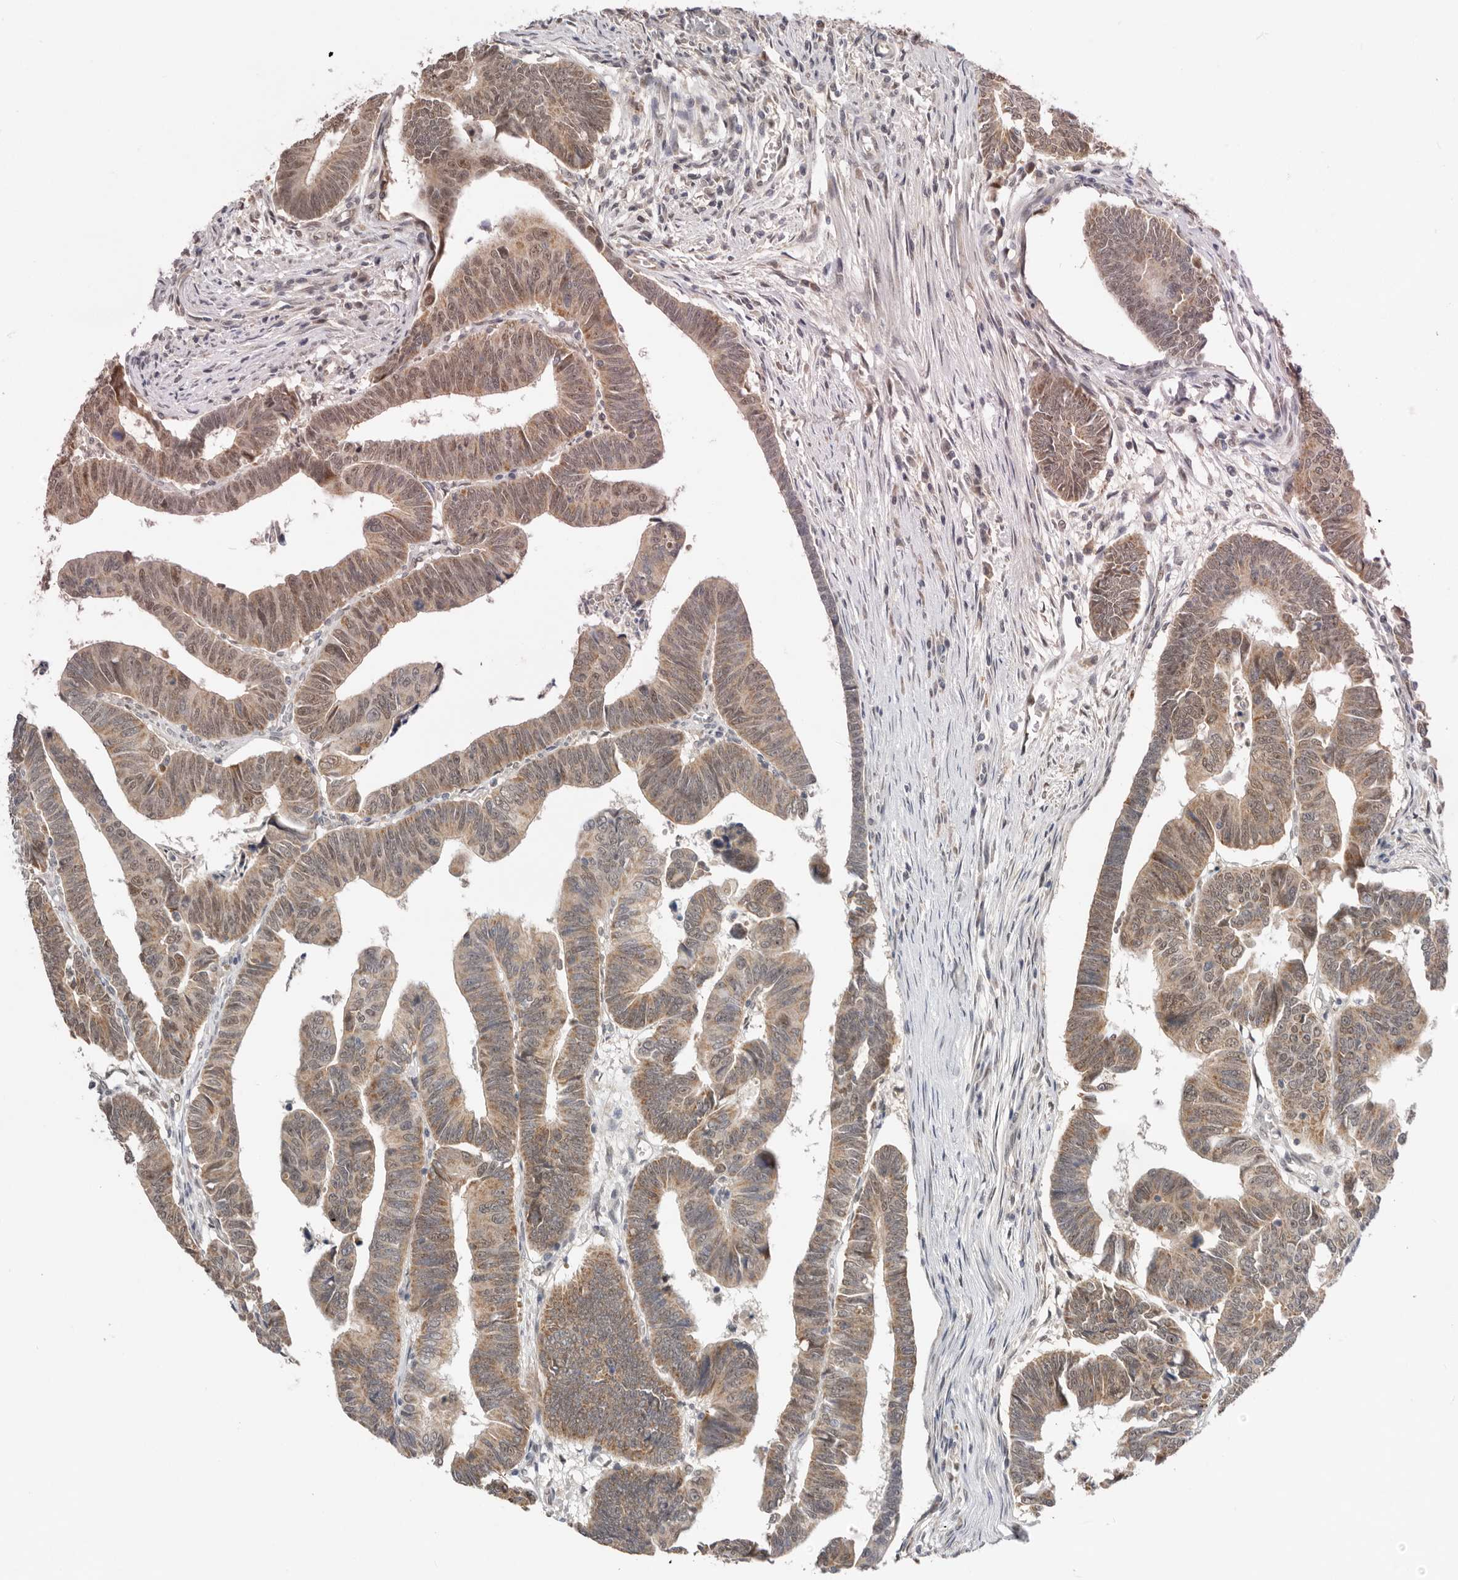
{"staining": {"intensity": "moderate", "quantity": ">75%", "location": "cytoplasmic/membranous,nuclear"}, "tissue": "colorectal cancer", "cell_type": "Tumor cells", "image_type": "cancer", "snomed": [{"axis": "morphology", "description": "Adenocarcinoma, NOS"}, {"axis": "topography", "description": "Rectum"}], "caption": "Immunohistochemical staining of colorectal cancer demonstrates medium levels of moderate cytoplasmic/membranous and nuclear protein positivity in about >75% of tumor cells. Immunohistochemistry (ihc) stains the protein in brown and the nuclei are stained blue.", "gene": "BRCA2", "patient": {"sex": "female", "age": 65}}